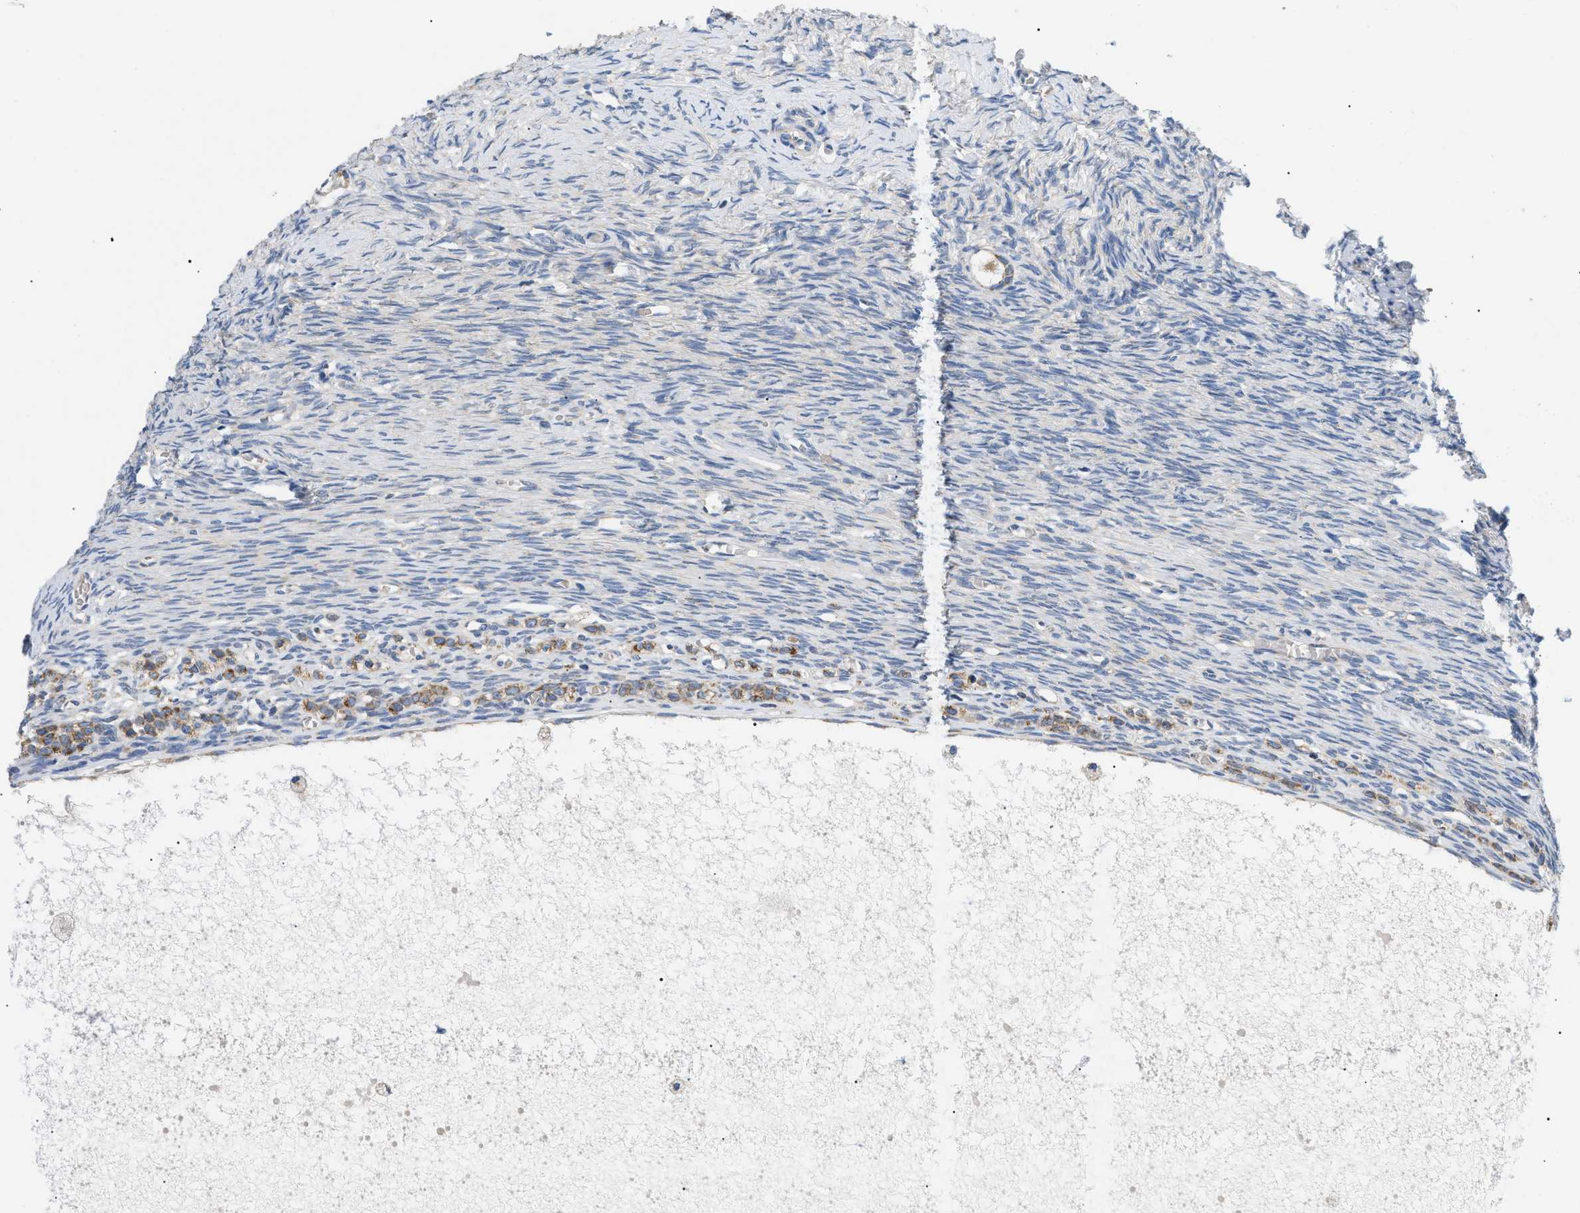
{"staining": {"intensity": "weak", "quantity": ">75%", "location": "cytoplasmic/membranous"}, "tissue": "ovary", "cell_type": "Follicle cells", "image_type": "normal", "snomed": [{"axis": "morphology", "description": "Normal tissue, NOS"}, {"axis": "topography", "description": "Ovary"}], "caption": "This photomicrograph exhibits immunohistochemistry staining of normal human ovary, with low weak cytoplasmic/membranous staining in approximately >75% of follicle cells.", "gene": "TOMM6", "patient": {"sex": "female", "age": 27}}